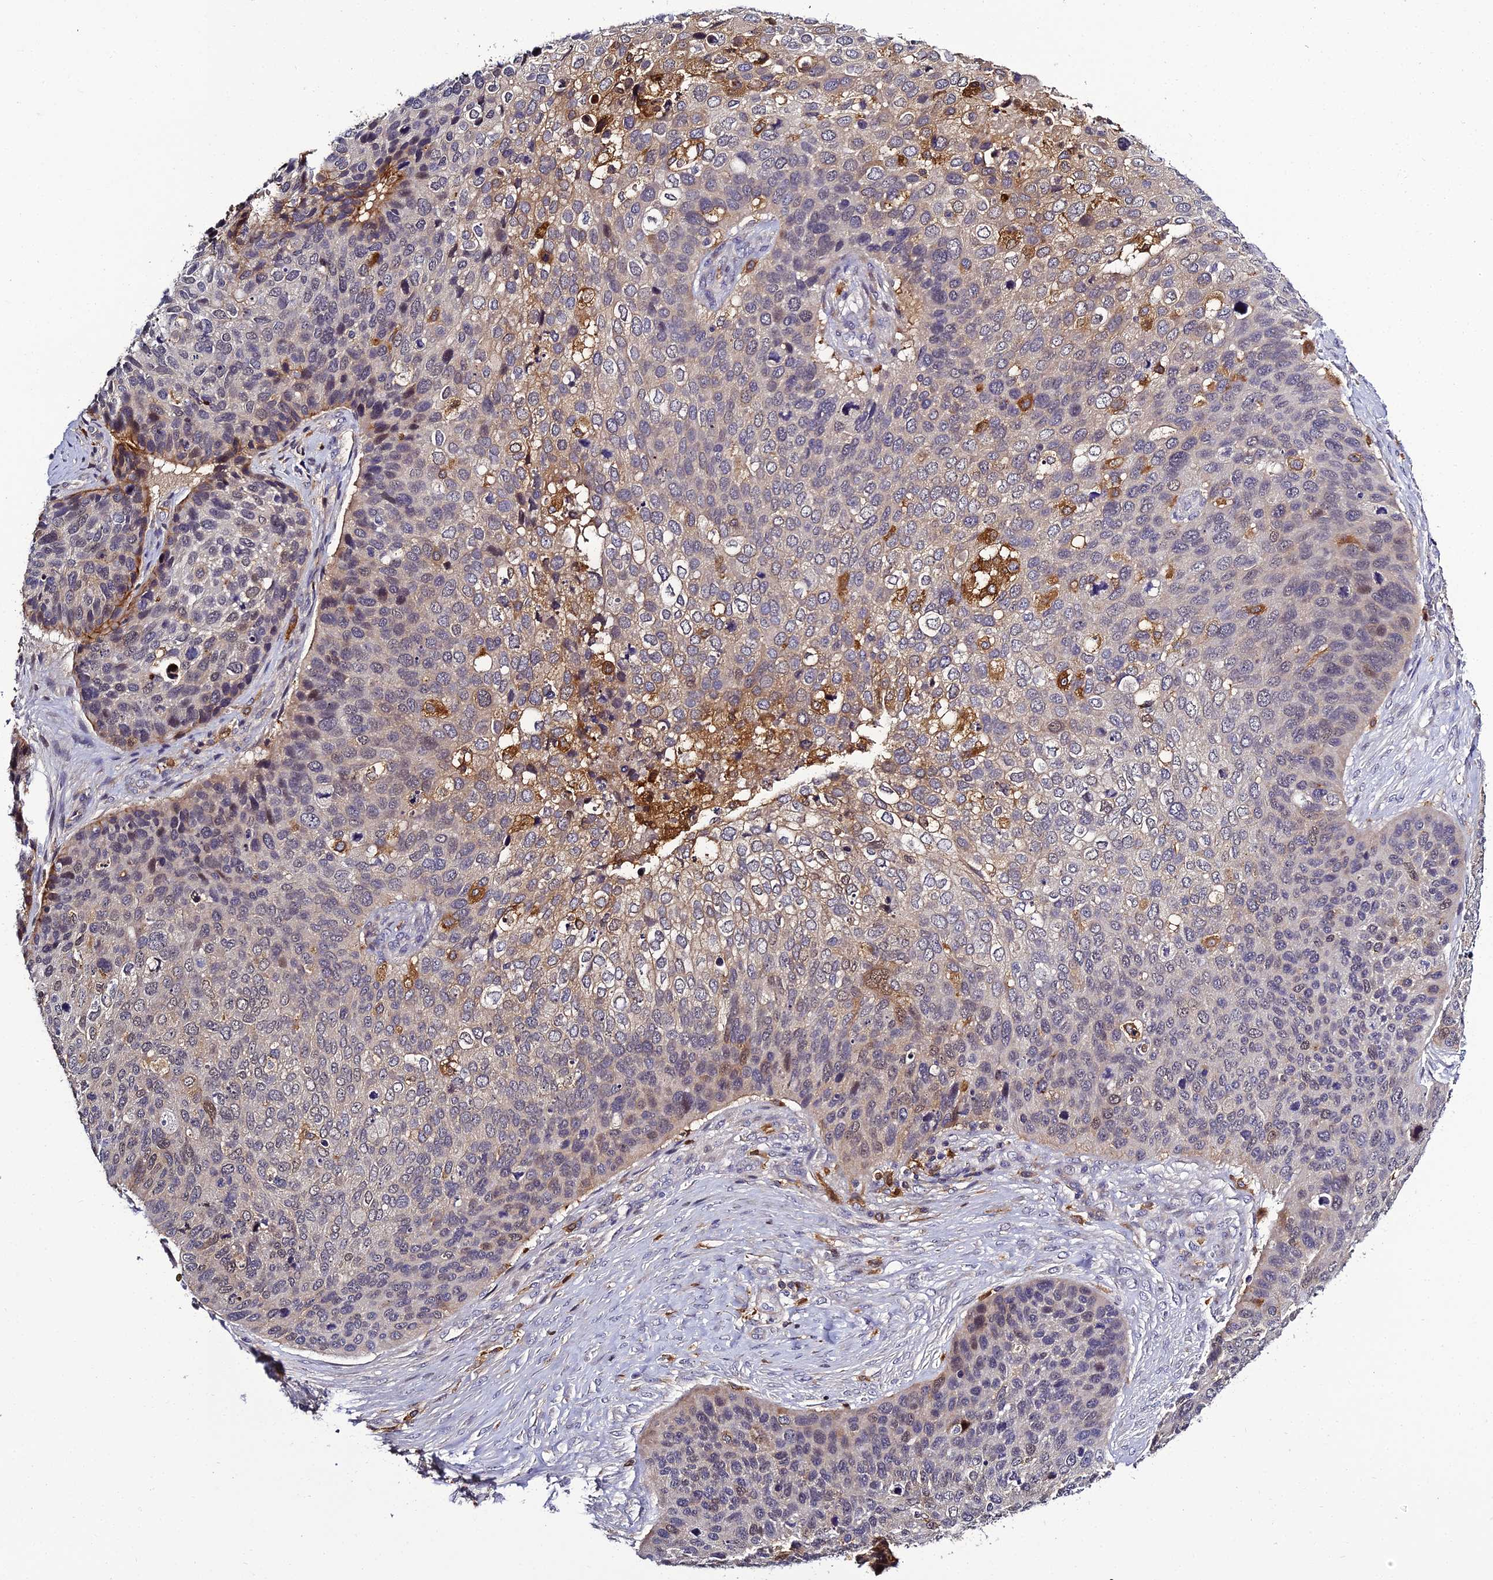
{"staining": {"intensity": "moderate", "quantity": "<25%", "location": "cytoplasmic/membranous,nuclear"}, "tissue": "skin cancer", "cell_type": "Tumor cells", "image_type": "cancer", "snomed": [{"axis": "morphology", "description": "Basal cell carcinoma"}, {"axis": "topography", "description": "Skin"}], "caption": "Skin cancer (basal cell carcinoma) was stained to show a protein in brown. There is low levels of moderate cytoplasmic/membranous and nuclear staining in approximately <25% of tumor cells. The protein is shown in brown color, while the nuclei are stained blue.", "gene": "IL4I1", "patient": {"sex": "female", "age": 74}}